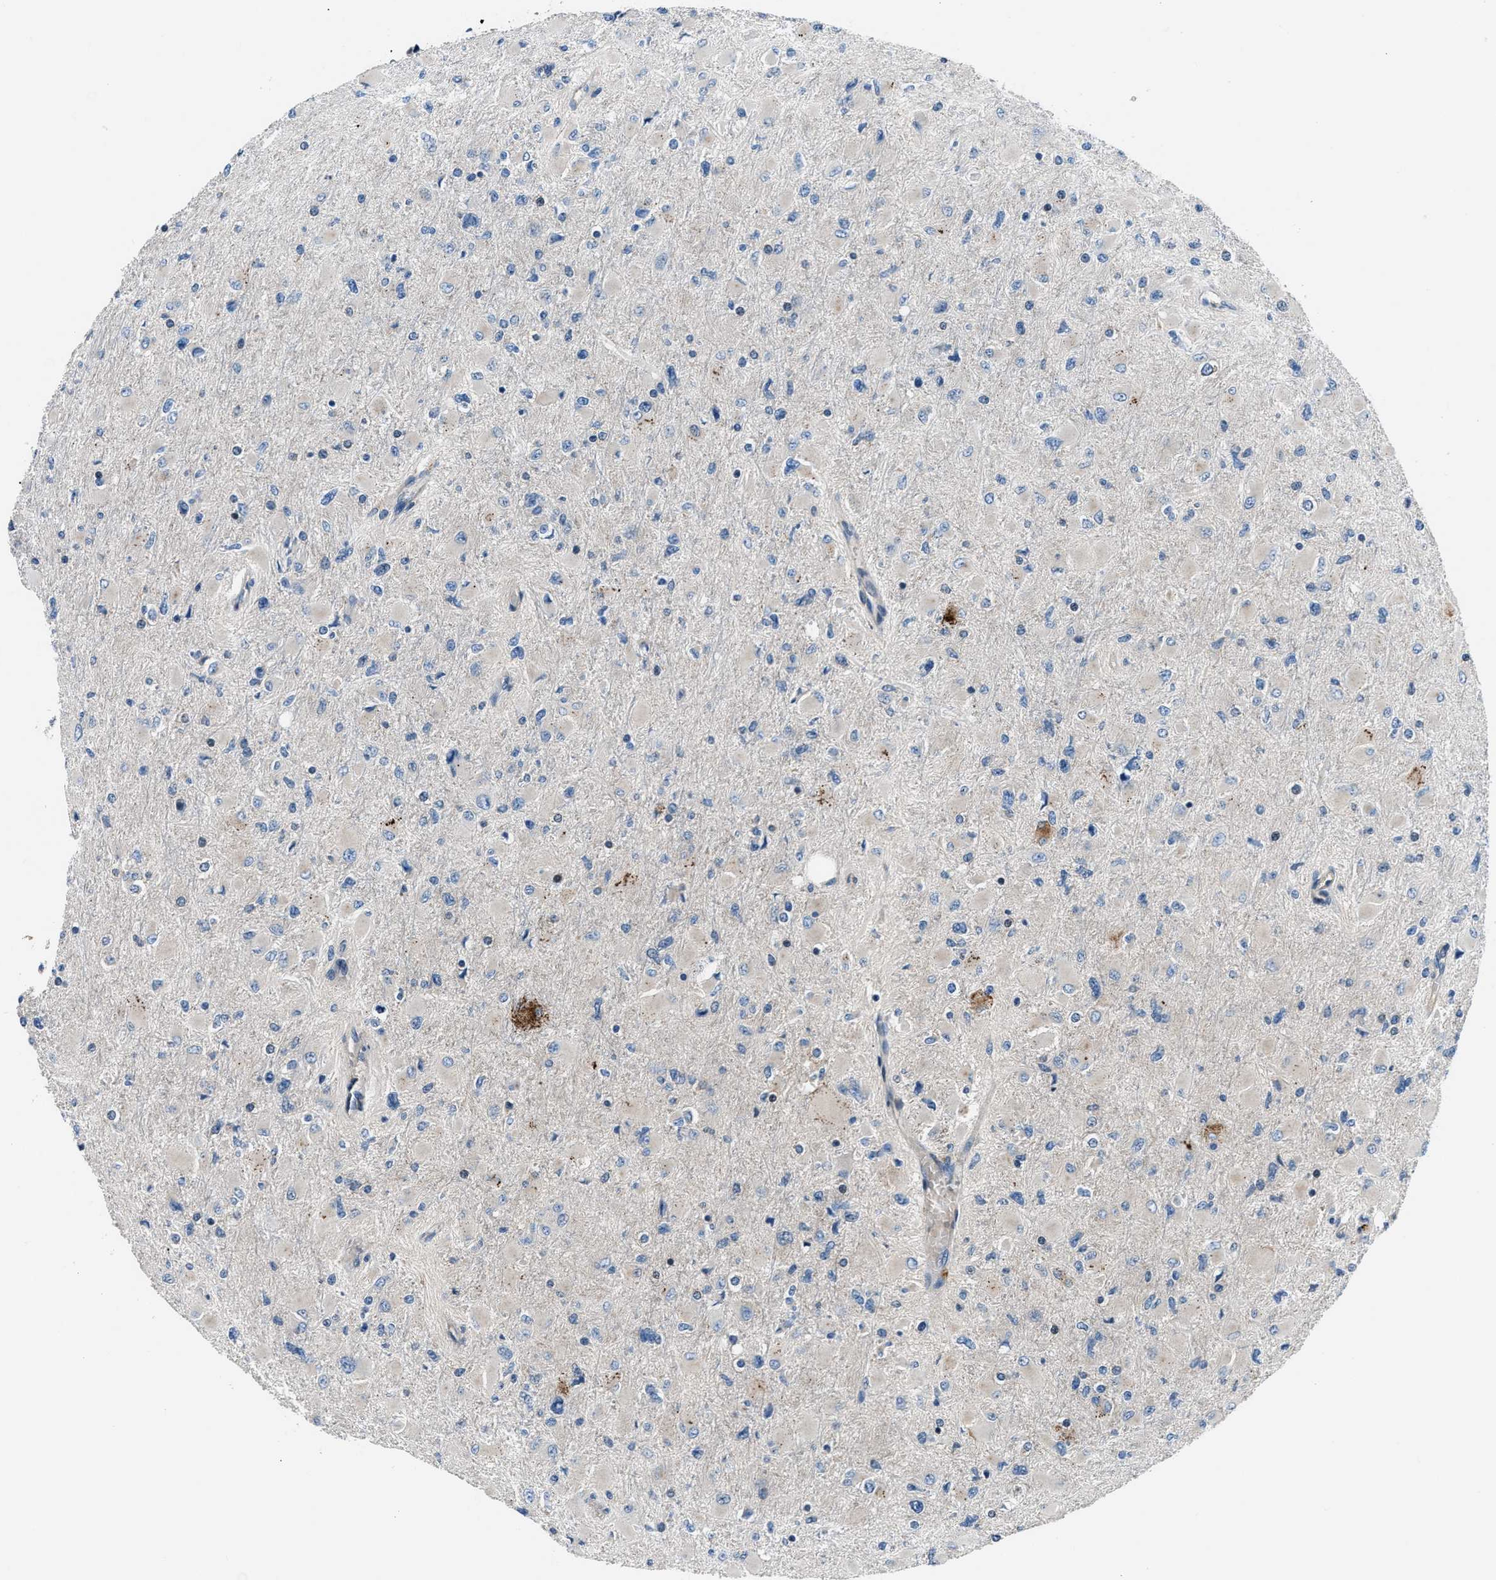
{"staining": {"intensity": "negative", "quantity": "none", "location": "none"}, "tissue": "glioma", "cell_type": "Tumor cells", "image_type": "cancer", "snomed": [{"axis": "morphology", "description": "Glioma, malignant, High grade"}, {"axis": "topography", "description": "Cerebral cortex"}], "caption": "This is an immunohistochemistry image of malignant glioma (high-grade). There is no staining in tumor cells.", "gene": "MPDZ", "patient": {"sex": "female", "age": 36}}